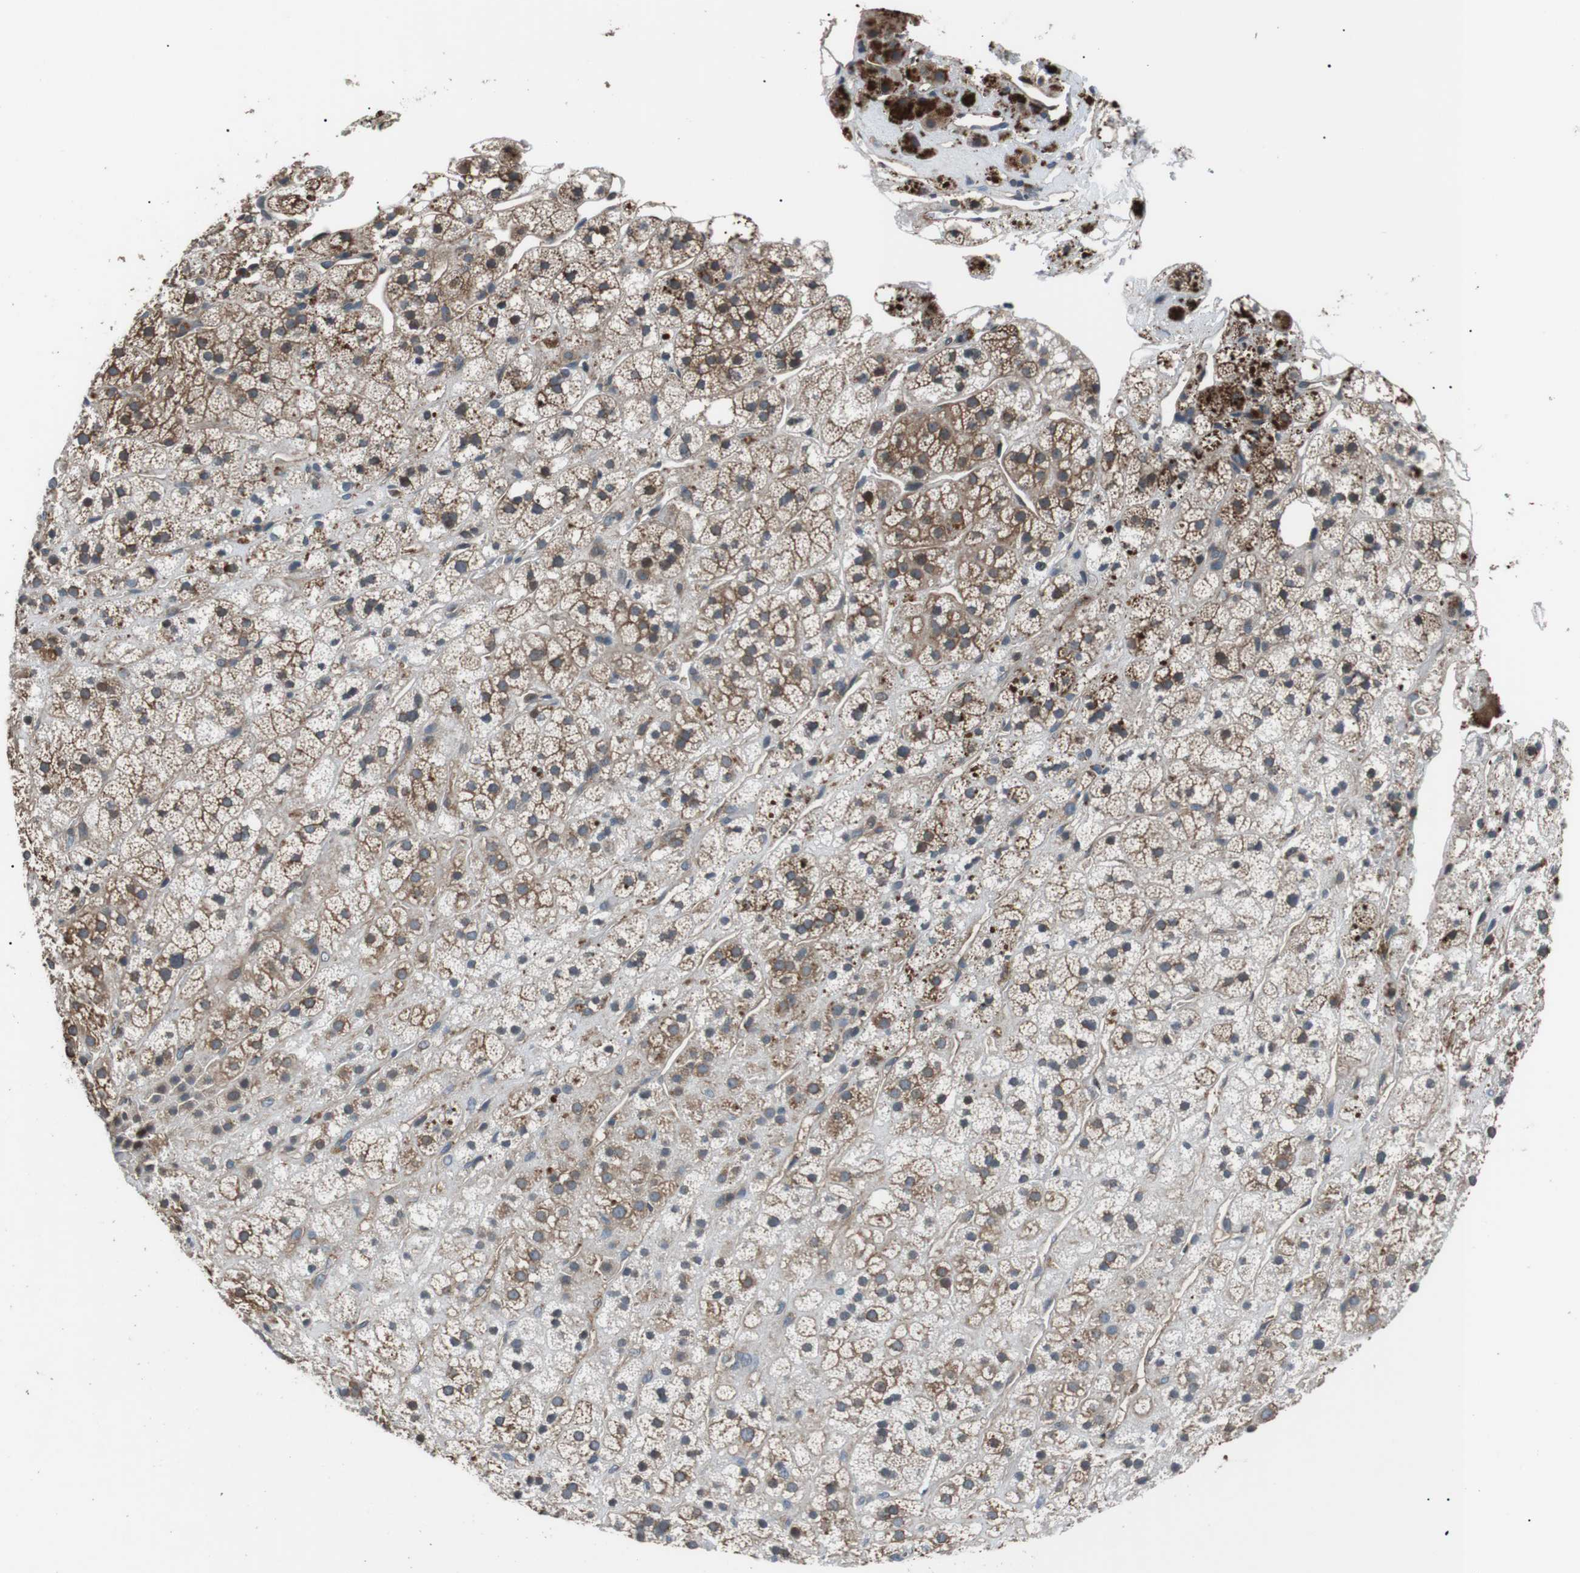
{"staining": {"intensity": "moderate", "quantity": ">75%", "location": "cytoplasmic/membranous"}, "tissue": "adrenal gland", "cell_type": "Glandular cells", "image_type": "normal", "snomed": [{"axis": "morphology", "description": "Normal tissue, NOS"}, {"axis": "topography", "description": "Adrenal gland"}], "caption": "Adrenal gland stained with a brown dye reveals moderate cytoplasmic/membranous positive expression in about >75% of glandular cells.", "gene": "GPR161", "patient": {"sex": "male", "age": 56}}